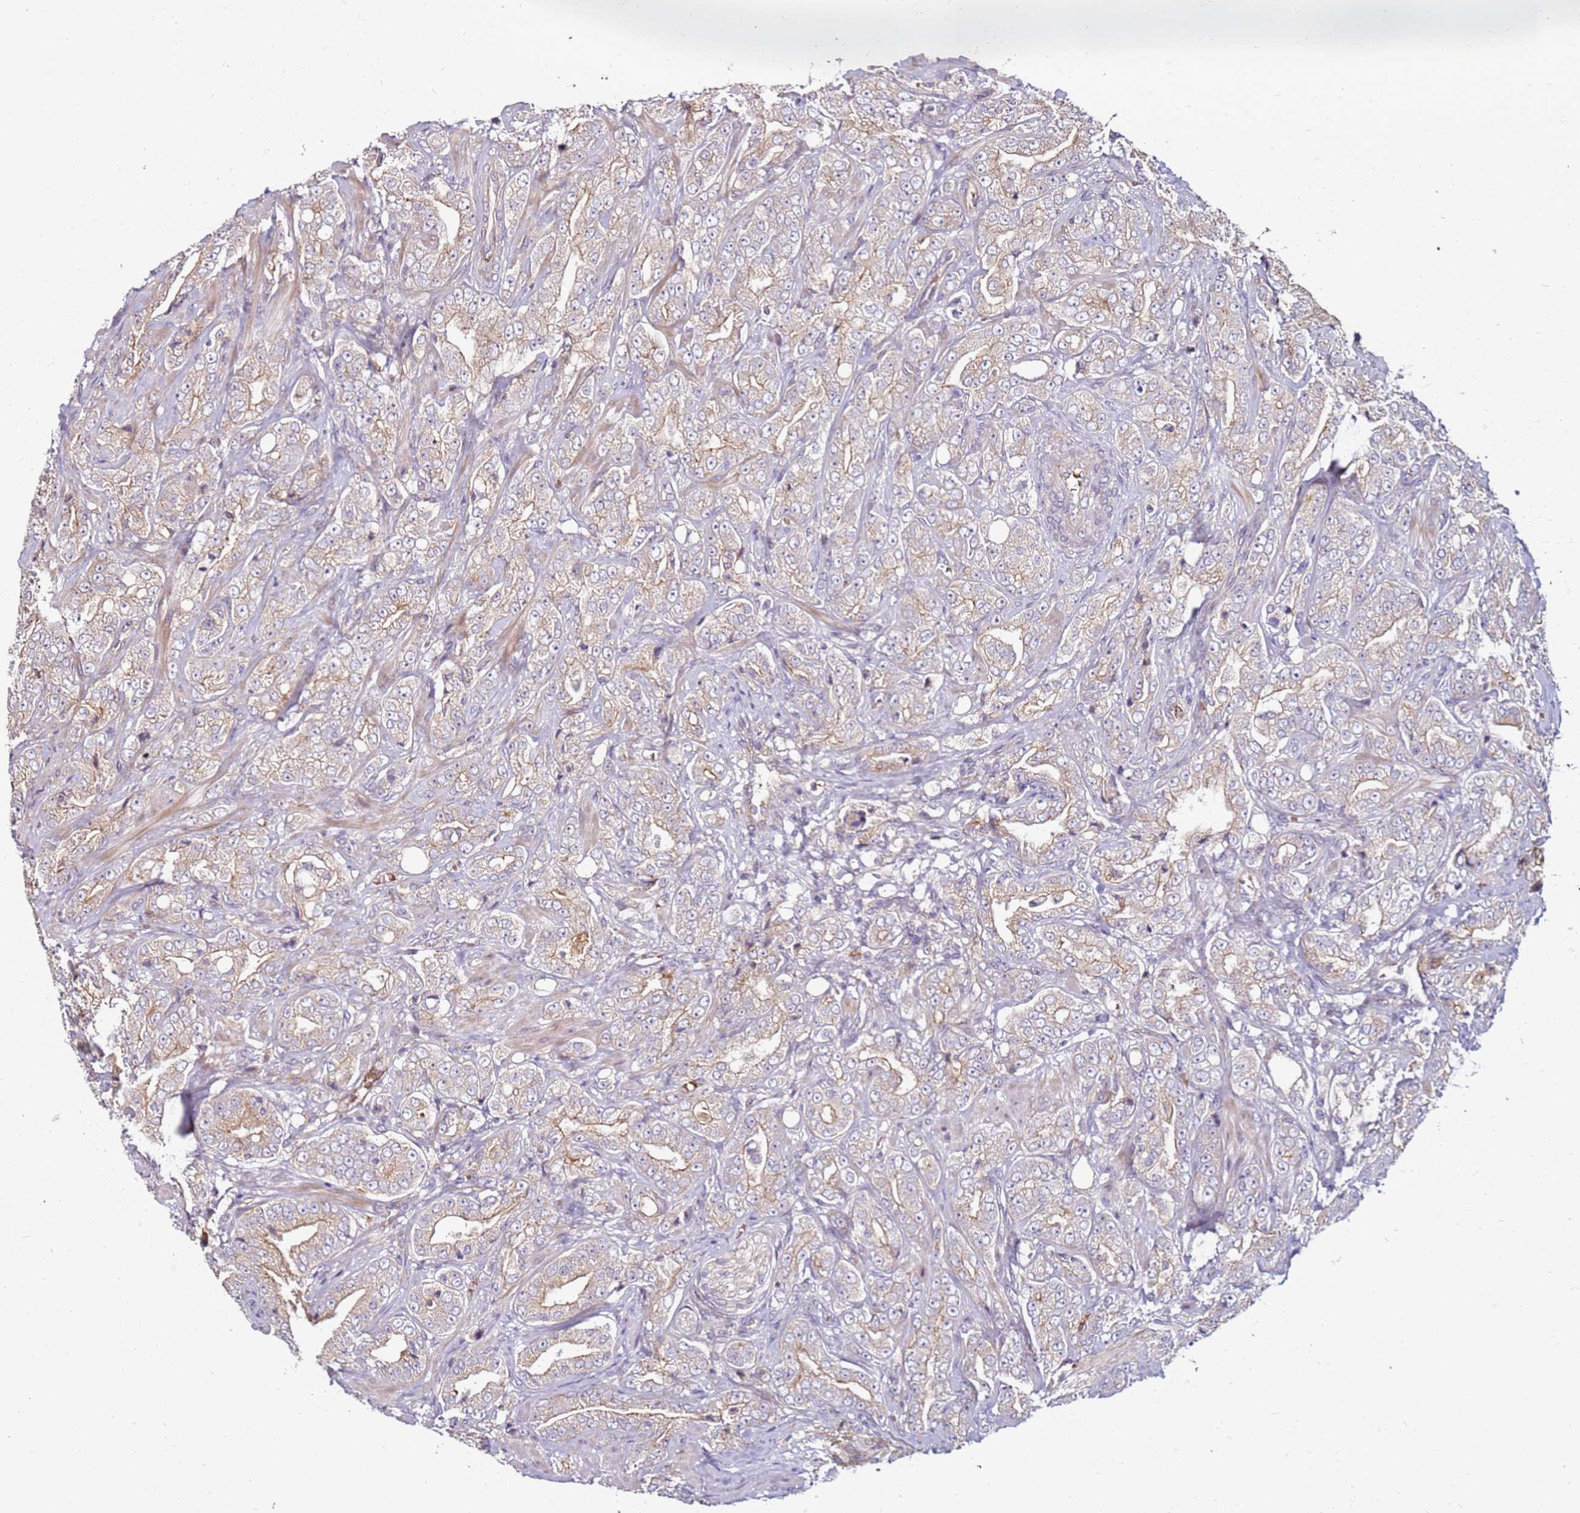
{"staining": {"intensity": "weak", "quantity": "<25%", "location": "cytoplasmic/membranous"}, "tissue": "prostate cancer", "cell_type": "Tumor cells", "image_type": "cancer", "snomed": [{"axis": "morphology", "description": "Adenocarcinoma, Low grade"}, {"axis": "topography", "description": "Prostate"}], "caption": "High power microscopy micrograph of an immunohistochemistry (IHC) image of adenocarcinoma (low-grade) (prostate), revealing no significant staining in tumor cells.", "gene": "RNF11", "patient": {"sex": "male", "age": 67}}